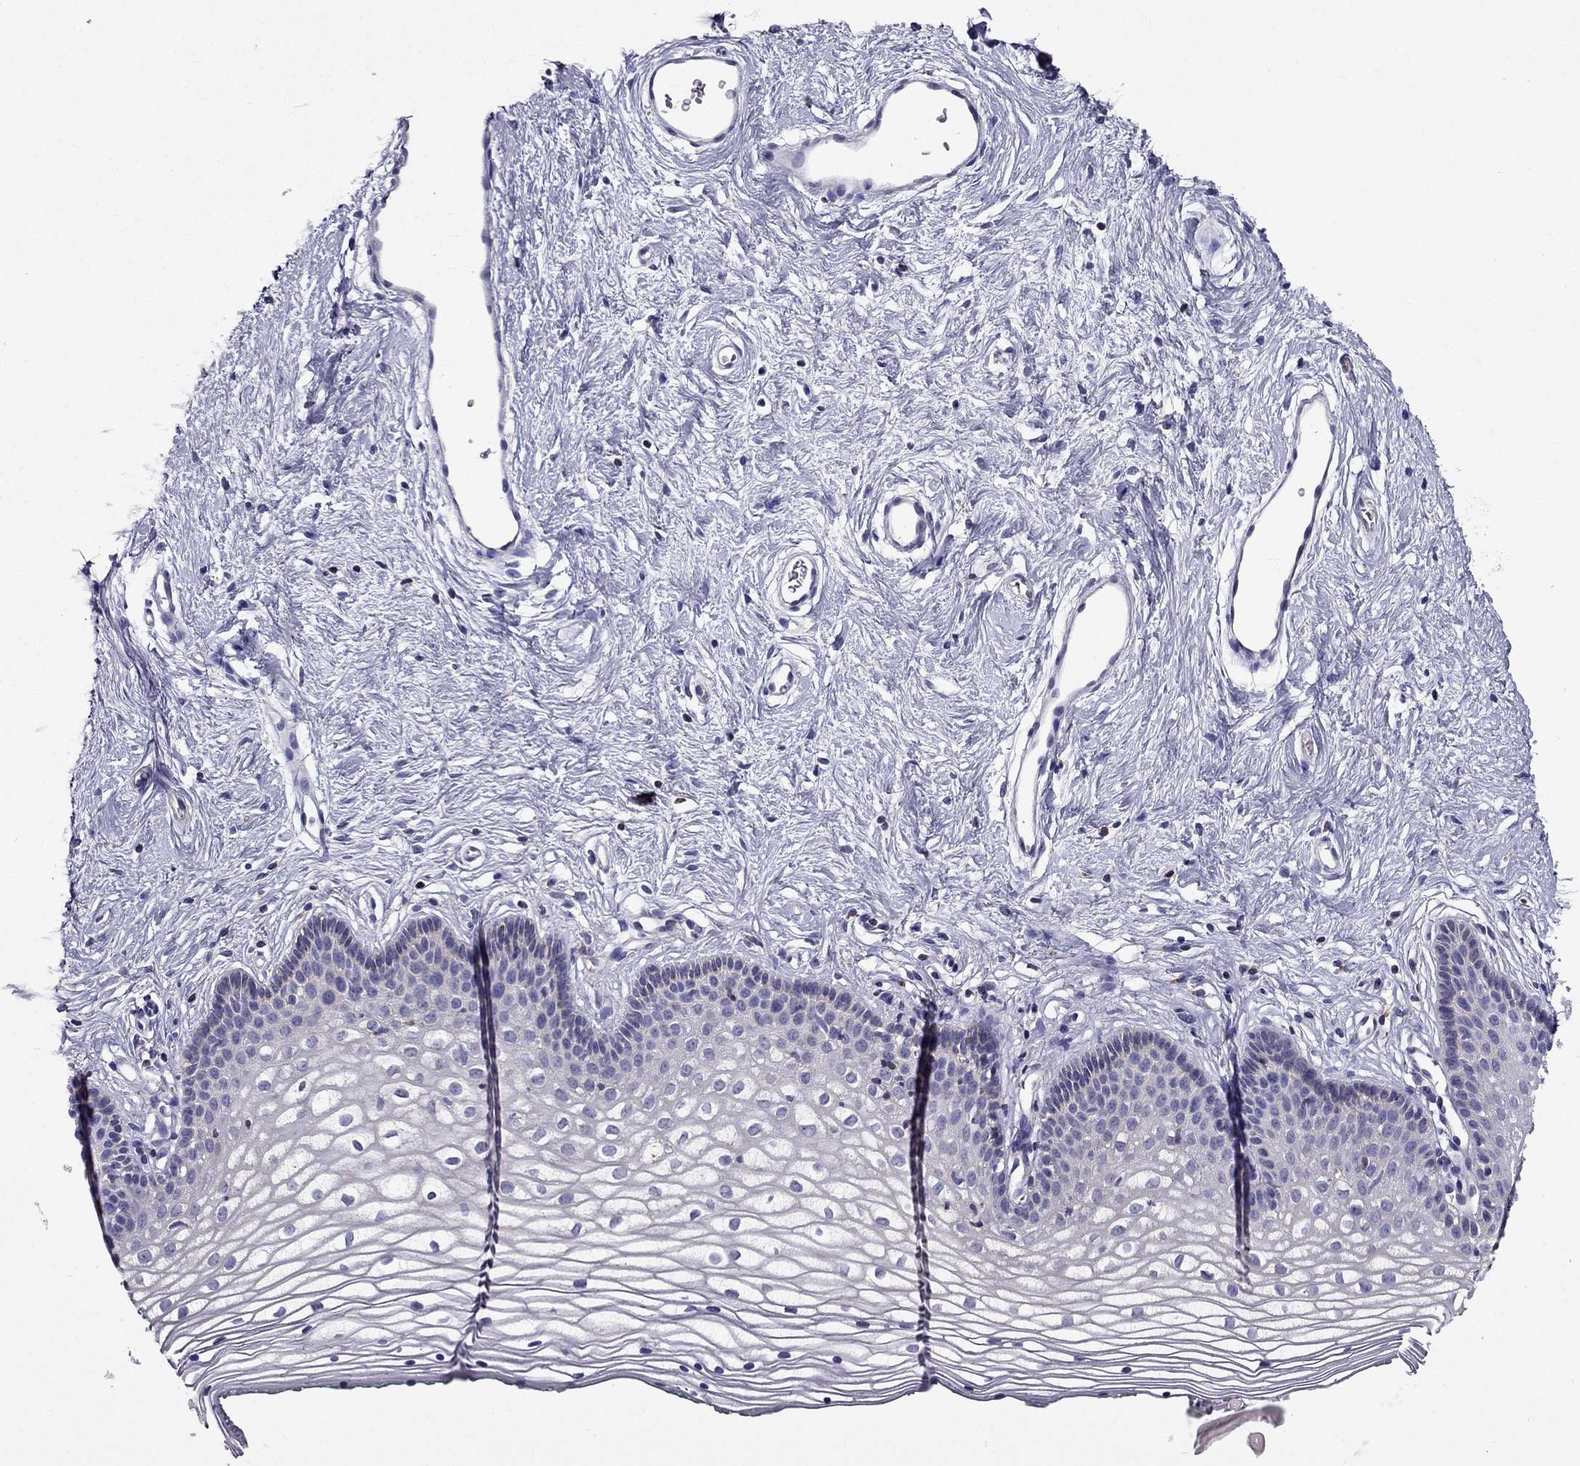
{"staining": {"intensity": "weak", "quantity": "<25%", "location": "cytoplasmic/membranous"}, "tissue": "vagina", "cell_type": "Squamous epithelial cells", "image_type": "normal", "snomed": [{"axis": "morphology", "description": "Normal tissue, NOS"}, {"axis": "topography", "description": "Vagina"}], "caption": "The histopathology image reveals no significant expression in squamous epithelial cells of vagina.", "gene": "AAK1", "patient": {"sex": "female", "age": 36}}